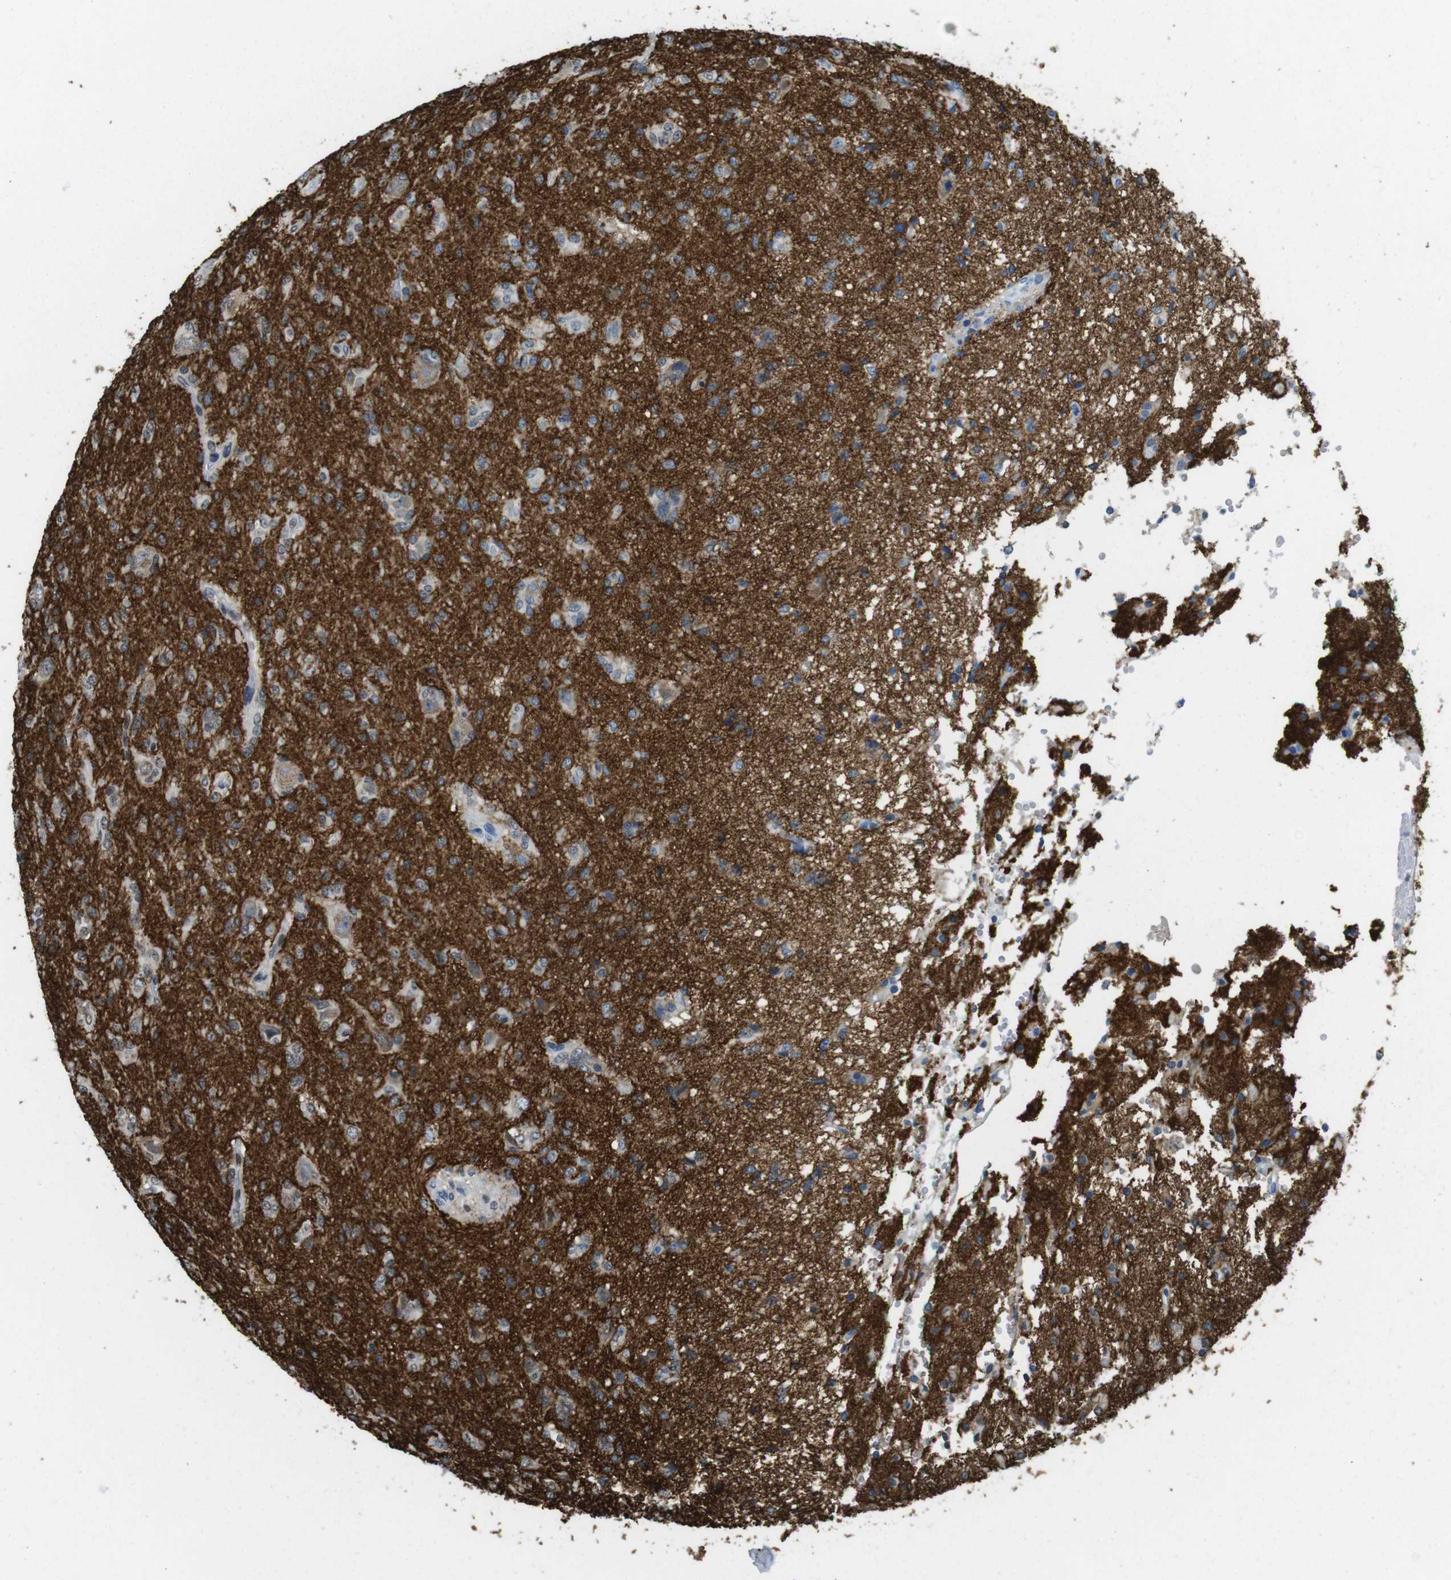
{"staining": {"intensity": "moderate", "quantity": "<25%", "location": "cytoplasmic/membranous"}, "tissue": "glioma", "cell_type": "Tumor cells", "image_type": "cancer", "snomed": [{"axis": "morphology", "description": "Glioma, malignant, High grade"}, {"axis": "topography", "description": "Brain"}], "caption": "IHC (DAB (3,3'-diaminobenzidine)) staining of glioma reveals moderate cytoplasmic/membranous protein expression in approximately <25% of tumor cells. Nuclei are stained in blue.", "gene": "GAP43", "patient": {"sex": "female", "age": 59}}